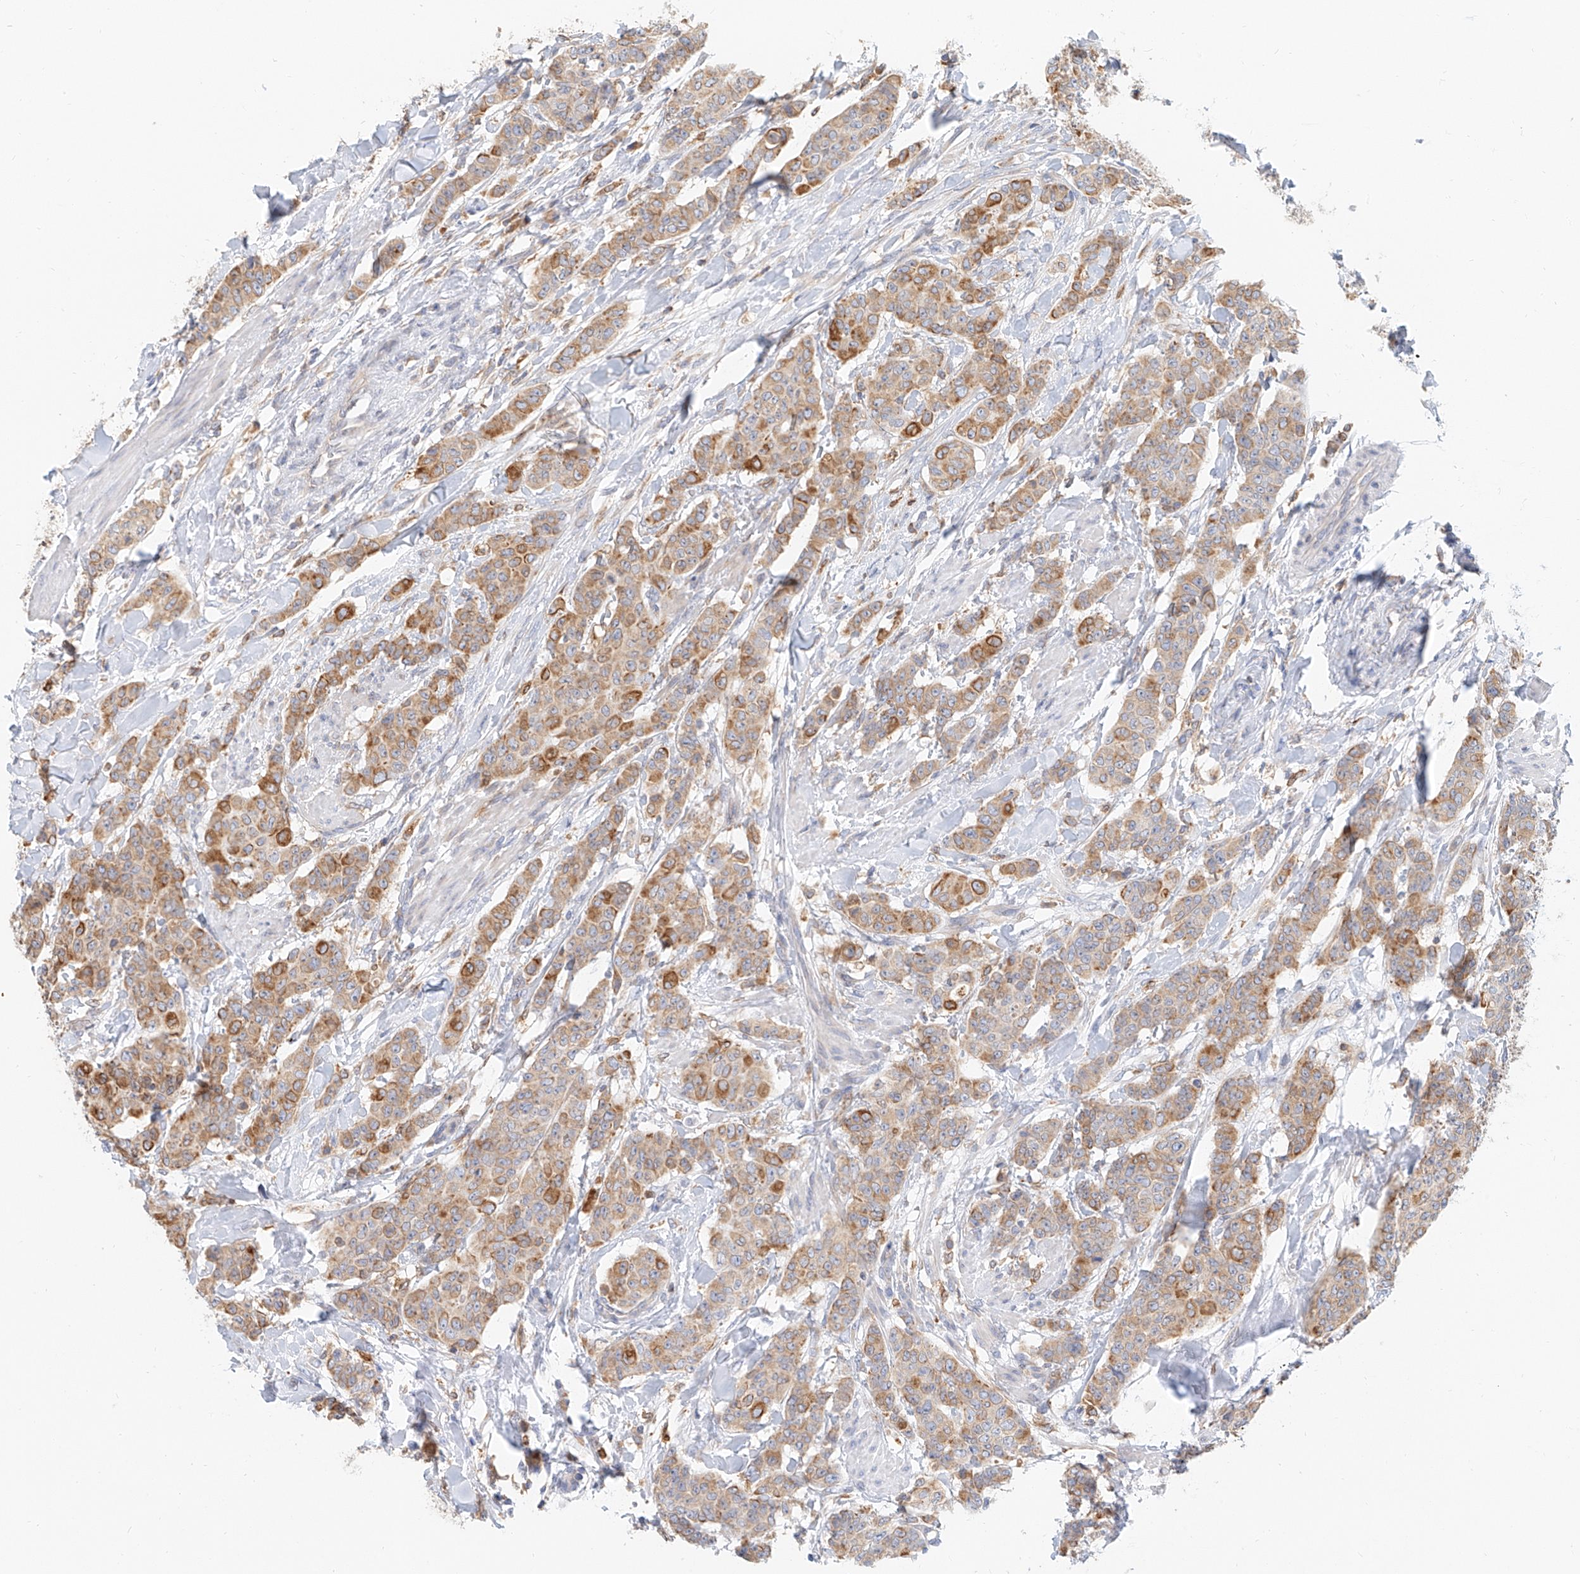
{"staining": {"intensity": "moderate", "quantity": ">75%", "location": "cytoplasmic/membranous"}, "tissue": "breast cancer", "cell_type": "Tumor cells", "image_type": "cancer", "snomed": [{"axis": "morphology", "description": "Duct carcinoma"}, {"axis": "topography", "description": "Breast"}], "caption": "Approximately >75% of tumor cells in human breast intraductal carcinoma demonstrate moderate cytoplasmic/membranous protein expression as visualized by brown immunohistochemical staining.", "gene": "DHRS7", "patient": {"sex": "female", "age": 40}}